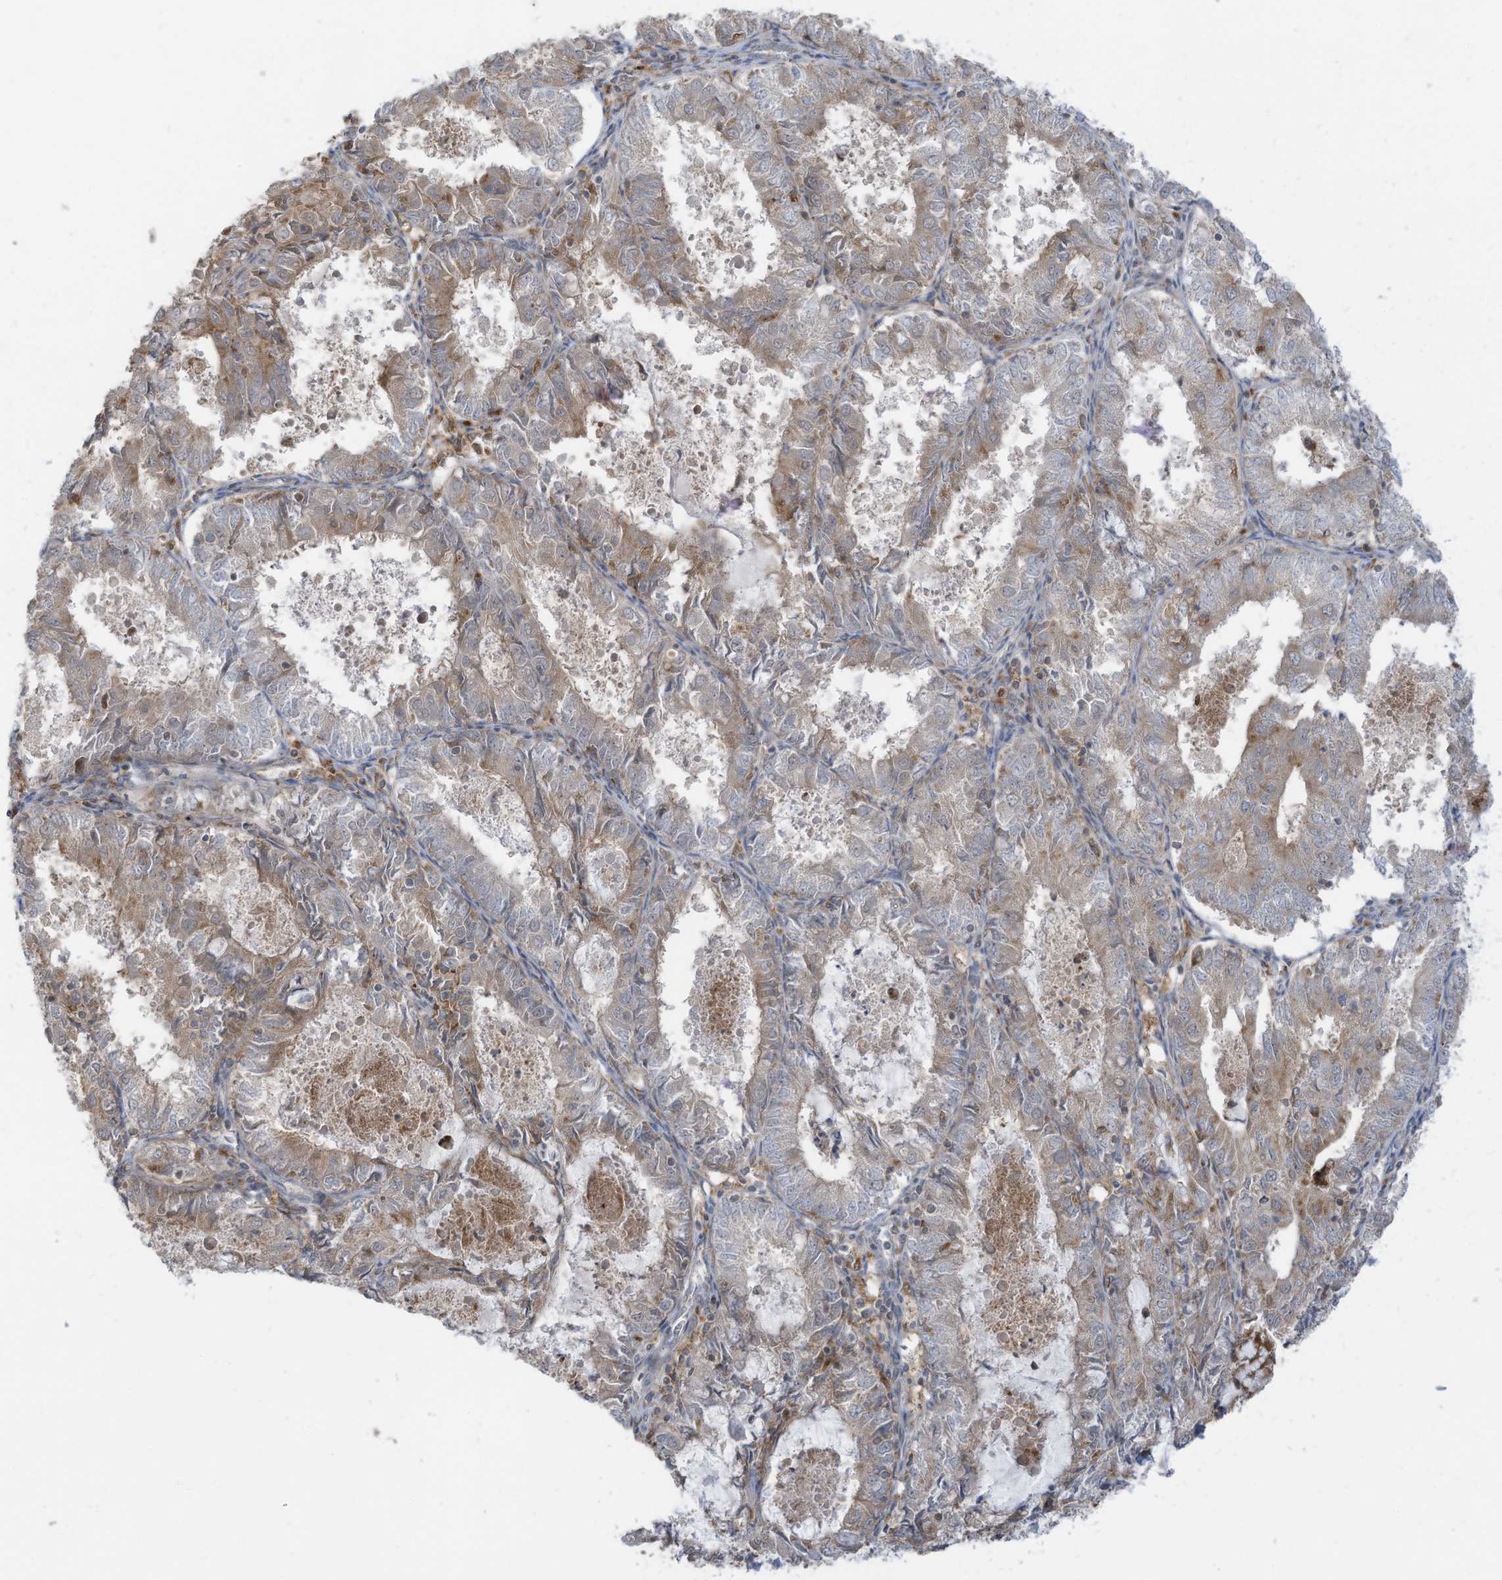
{"staining": {"intensity": "weak", "quantity": "25%-75%", "location": "cytoplasmic/membranous"}, "tissue": "endometrial cancer", "cell_type": "Tumor cells", "image_type": "cancer", "snomed": [{"axis": "morphology", "description": "Adenocarcinoma, NOS"}, {"axis": "topography", "description": "Endometrium"}], "caption": "Human adenocarcinoma (endometrial) stained with a protein marker displays weak staining in tumor cells.", "gene": "DZIP3", "patient": {"sex": "female", "age": 57}}